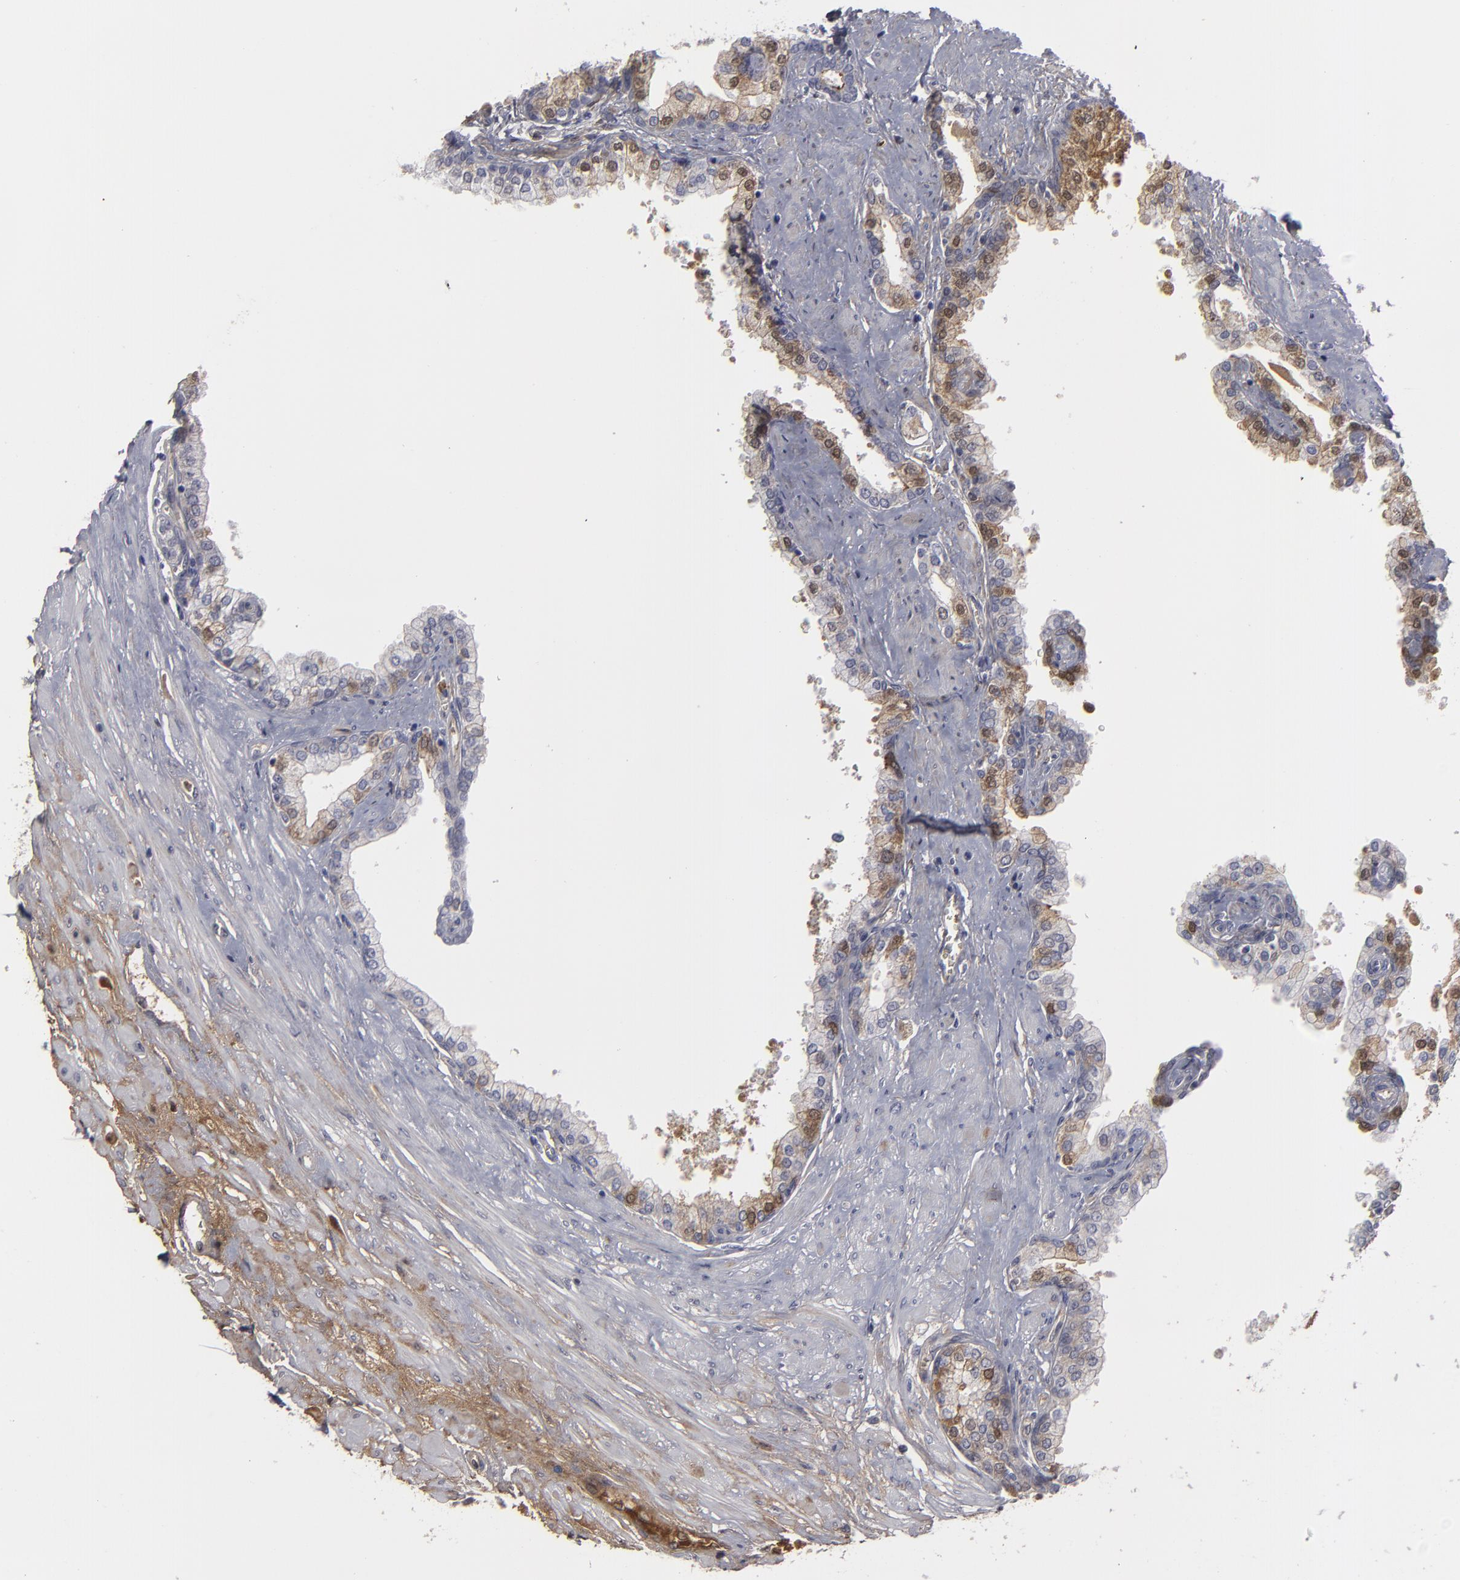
{"staining": {"intensity": "strong", "quantity": "<25%", "location": "cytoplasmic/membranous"}, "tissue": "prostate", "cell_type": "Glandular cells", "image_type": "normal", "snomed": [{"axis": "morphology", "description": "Normal tissue, NOS"}, {"axis": "topography", "description": "Prostate"}], "caption": "The immunohistochemical stain shows strong cytoplasmic/membranous positivity in glandular cells of normal prostate. (DAB IHC with brightfield microscopy, high magnification).", "gene": "LRG1", "patient": {"sex": "male", "age": 60}}